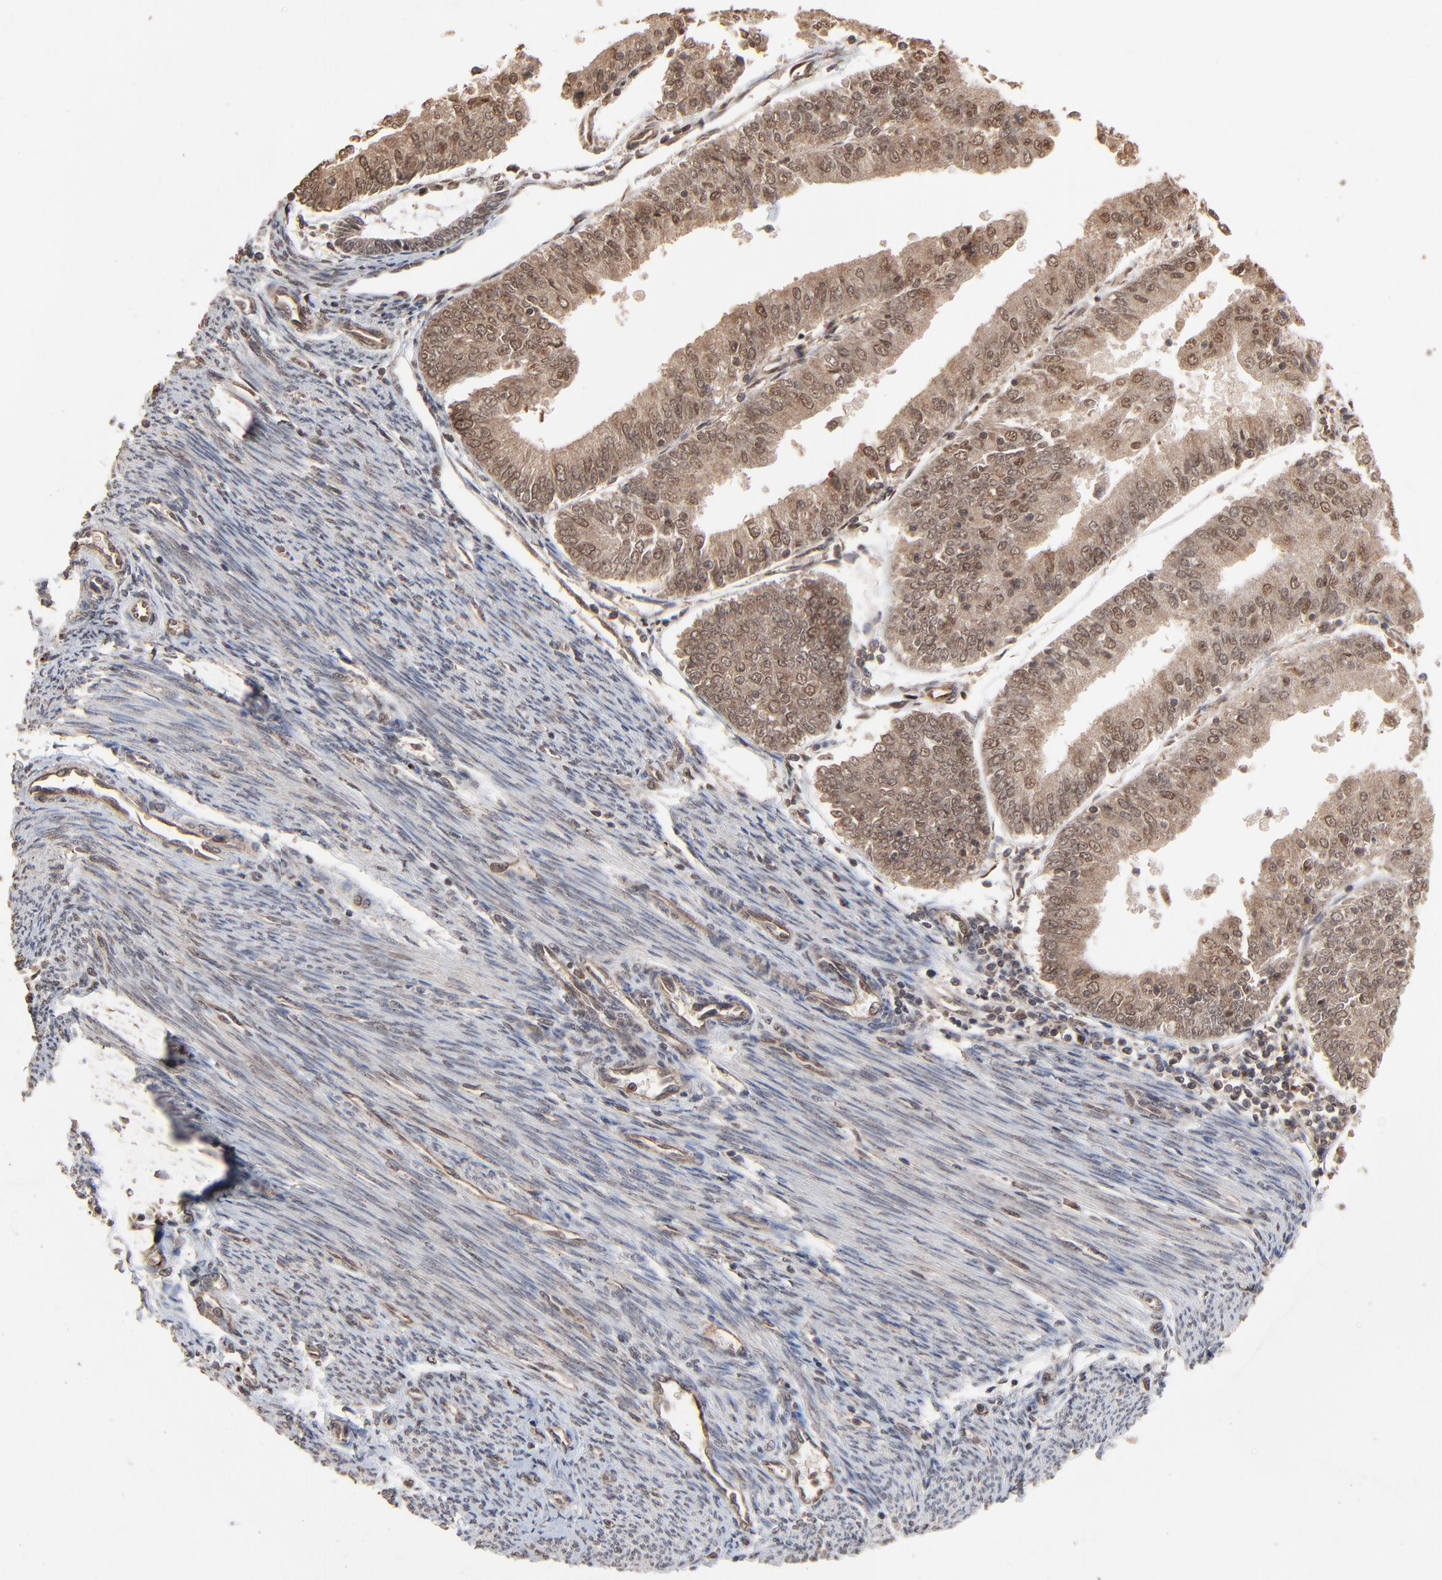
{"staining": {"intensity": "moderate", "quantity": ">75%", "location": "cytoplasmic/membranous,nuclear"}, "tissue": "endometrial cancer", "cell_type": "Tumor cells", "image_type": "cancer", "snomed": [{"axis": "morphology", "description": "Adenocarcinoma, NOS"}, {"axis": "topography", "description": "Endometrium"}], "caption": "DAB (3,3'-diaminobenzidine) immunohistochemical staining of human endometrial adenocarcinoma demonstrates moderate cytoplasmic/membranous and nuclear protein positivity in approximately >75% of tumor cells. The protein of interest is shown in brown color, while the nuclei are stained blue.", "gene": "FAM227A", "patient": {"sex": "female", "age": 79}}